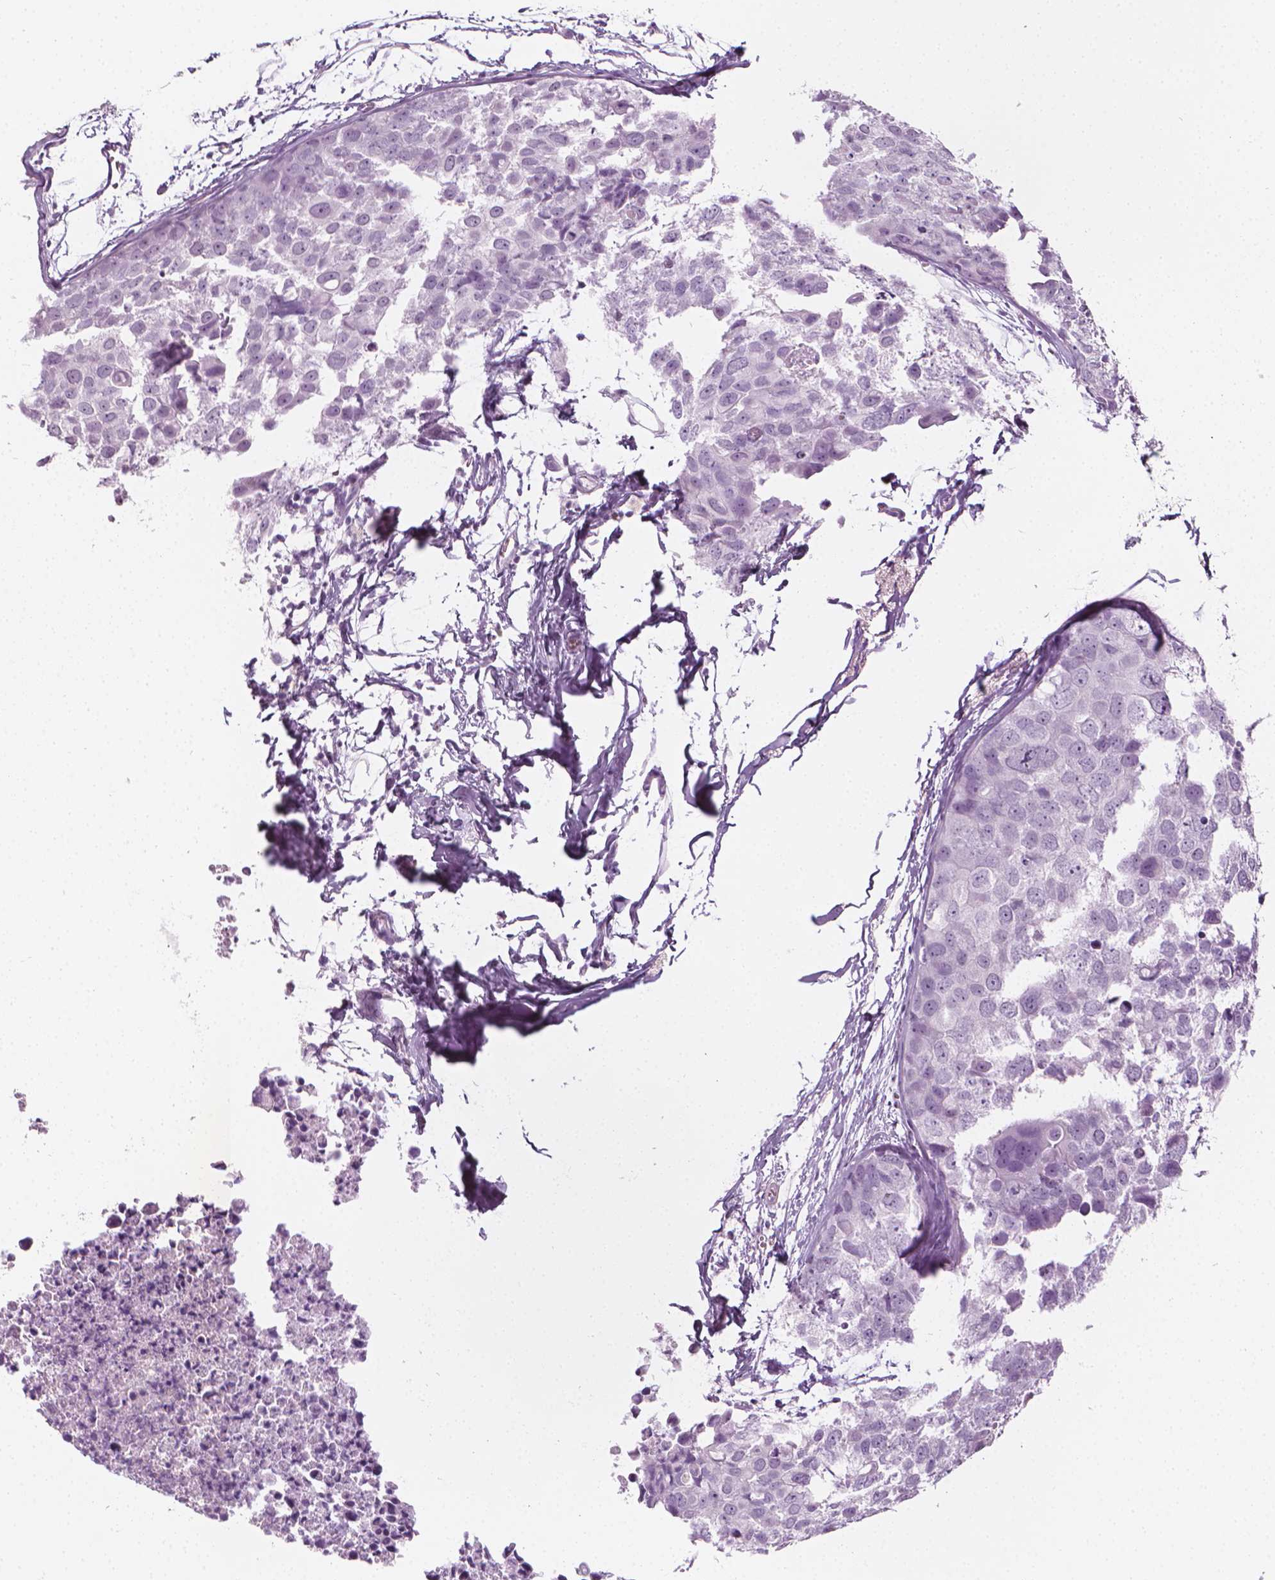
{"staining": {"intensity": "negative", "quantity": "none", "location": "none"}, "tissue": "breast cancer", "cell_type": "Tumor cells", "image_type": "cancer", "snomed": [{"axis": "morphology", "description": "Duct carcinoma"}, {"axis": "topography", "description": "Breast"}], "caption": "Immunohistochemistry (IHC) micrograph of neoplastic tissue: intraductal carcinoma (breast) stained with DAB shows no significant protein staining in tumor cells. (Brightfield microscopy of DAB (3,3'-diaminobenzidine) immunohistochemistry at high magnification).", "gene": "SCG3", "patient": {"sex": "female", "age": 38}}